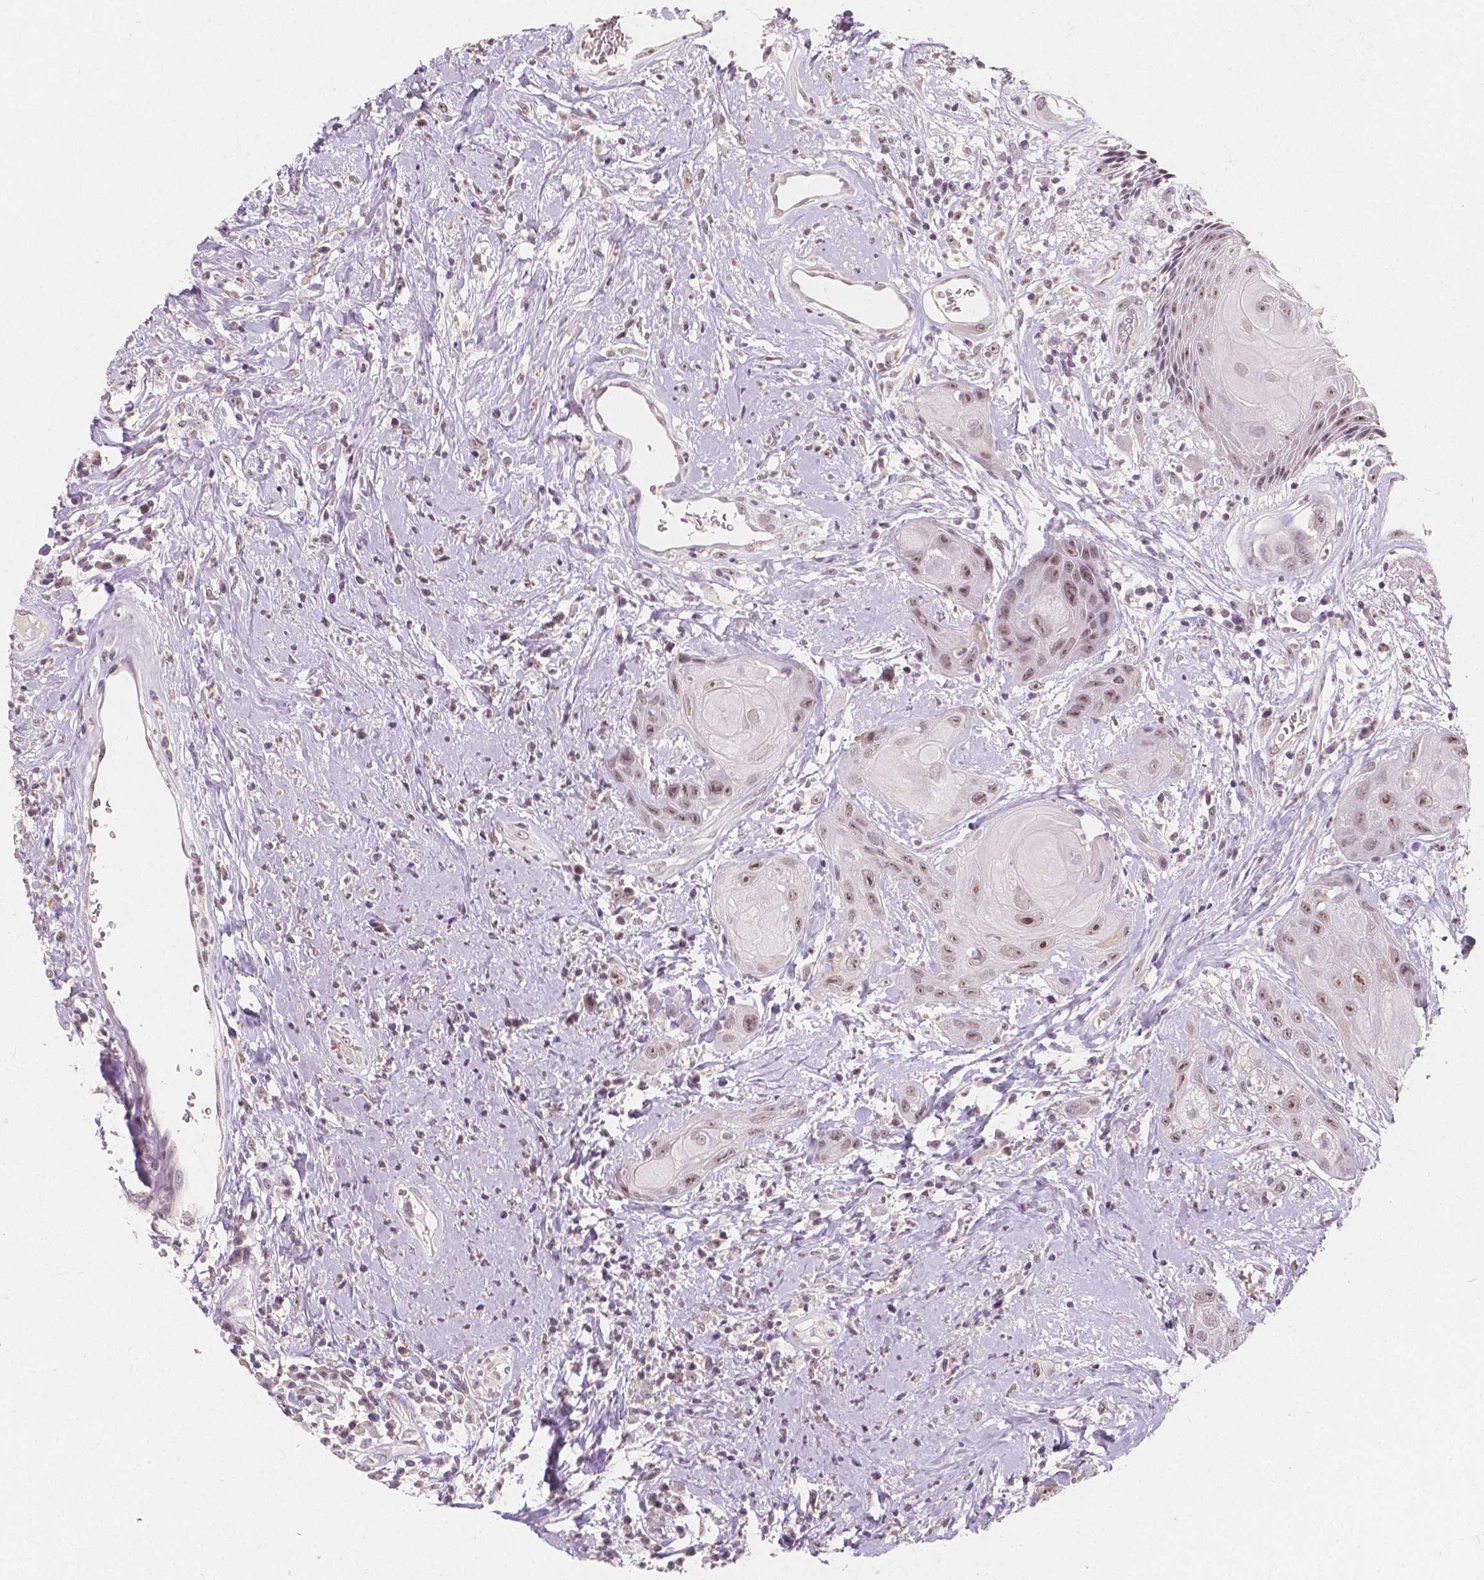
{"staining": {"intensity": "moderate", "quantity": ">75%", "location": "nuclear"}, "tissue": "head and neck cancer", "cell_type": "Tumor cells", "image_type": "cancer", "snomed": [{"axis": "morphology", "description": "Squamous cell carcinoma, NOS"}, {"axis": "topography", "description": "Head-Neck"}], "caption": "A medium amount of moderate nuclear positivity is present in approximately >75% of tumor cells in head and neck cancer (squamous cell carcinoma) tissue.", "gene": "NOLC1", "patient": {"sex": "male", "age": 57}}